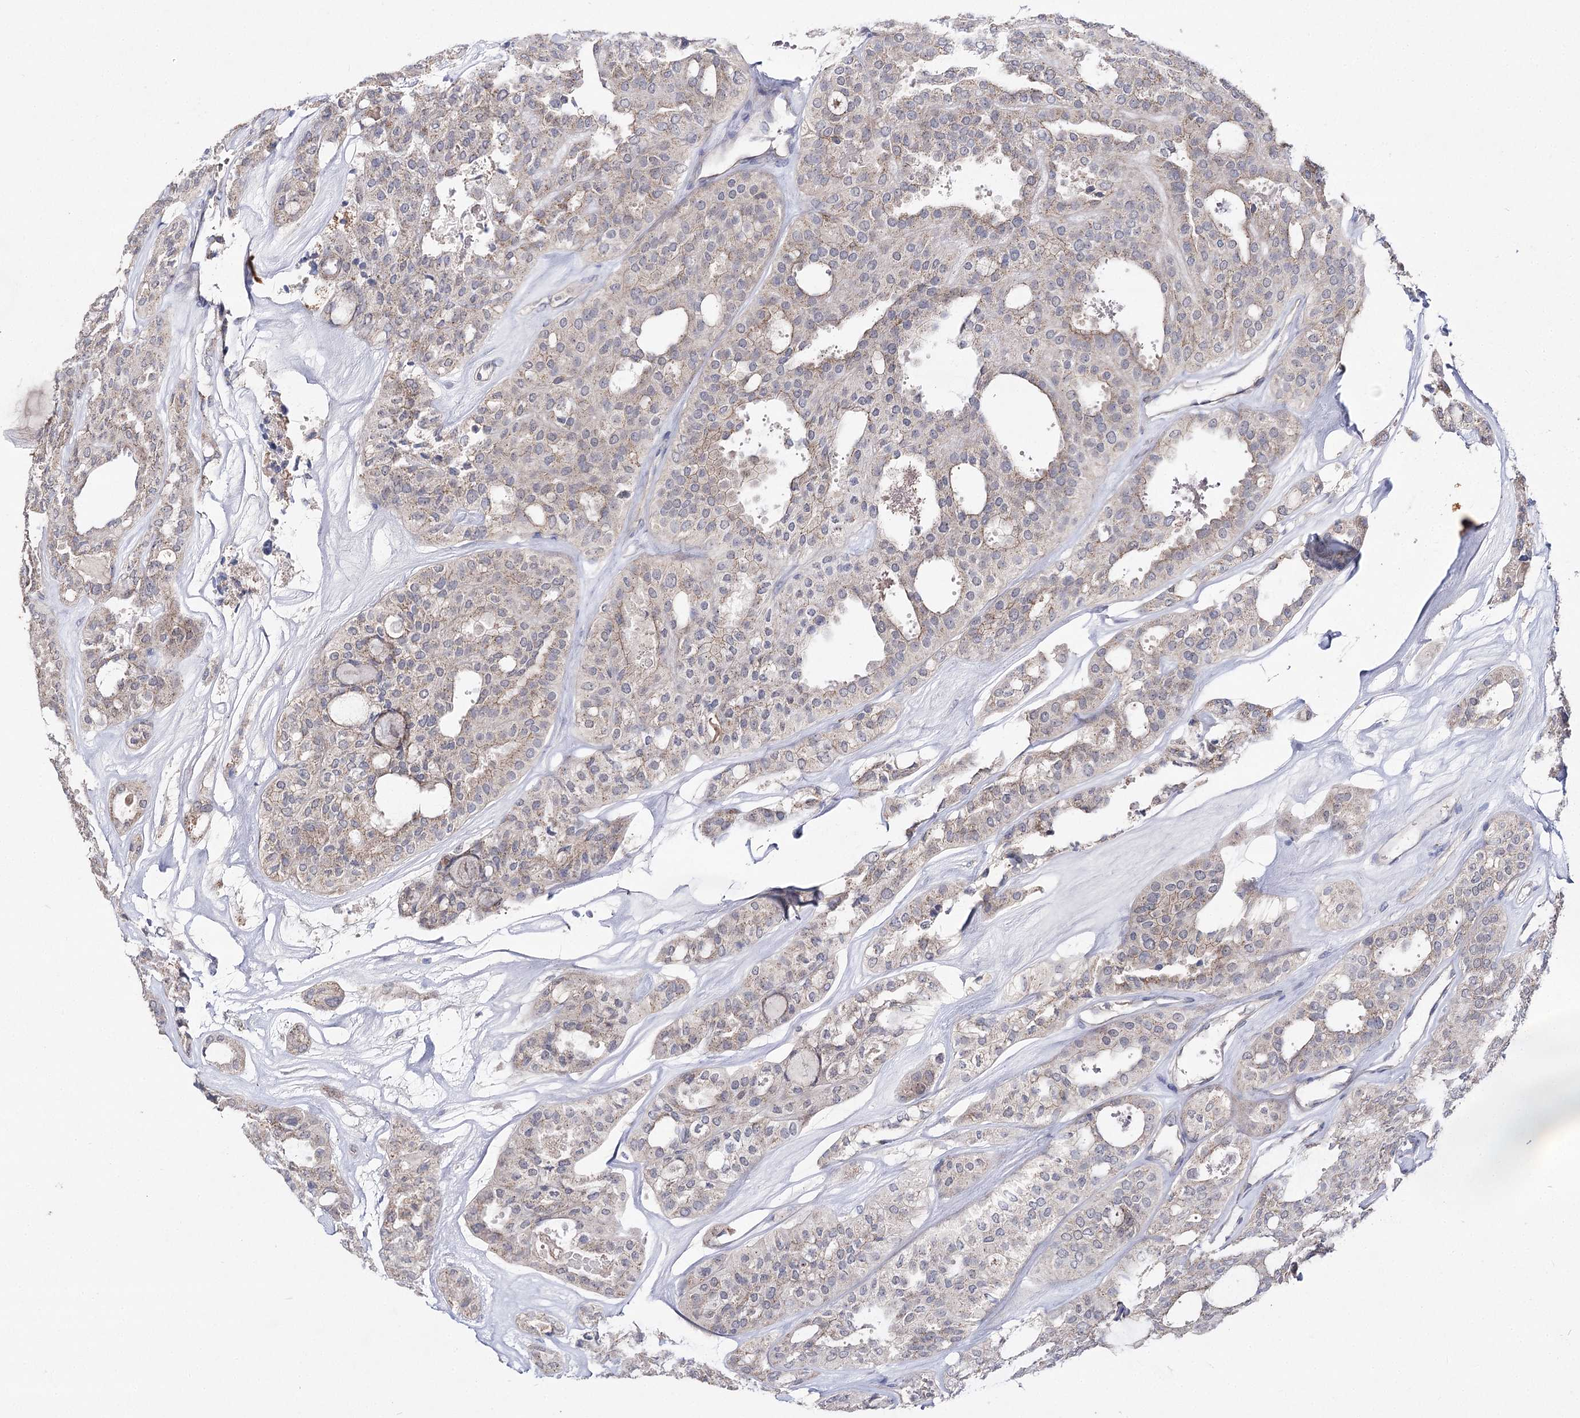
{"staining": {"intensity": "weak", "quantity": "<25%", "location": "cytoplasmic/membranous"}, "tissue": "thyroid cancer", "cell_type": "Tumor cells", "image_type": "cancer", "snomed": [{"axis": "morphology", "description": "Follicular adenoma carcinoma, NOS"}, {"axis": "topography", "description": "Thyroid gland"}], "caption": "Tumor cells are negative for brown protein staining in follicular adenoma carcinoma (thyroid). (Immunohistochemistry (ihc), brightfield microscopy, high magnification).", "gene": "AURKC", "patient": {"sex": "male", "age": 75}}